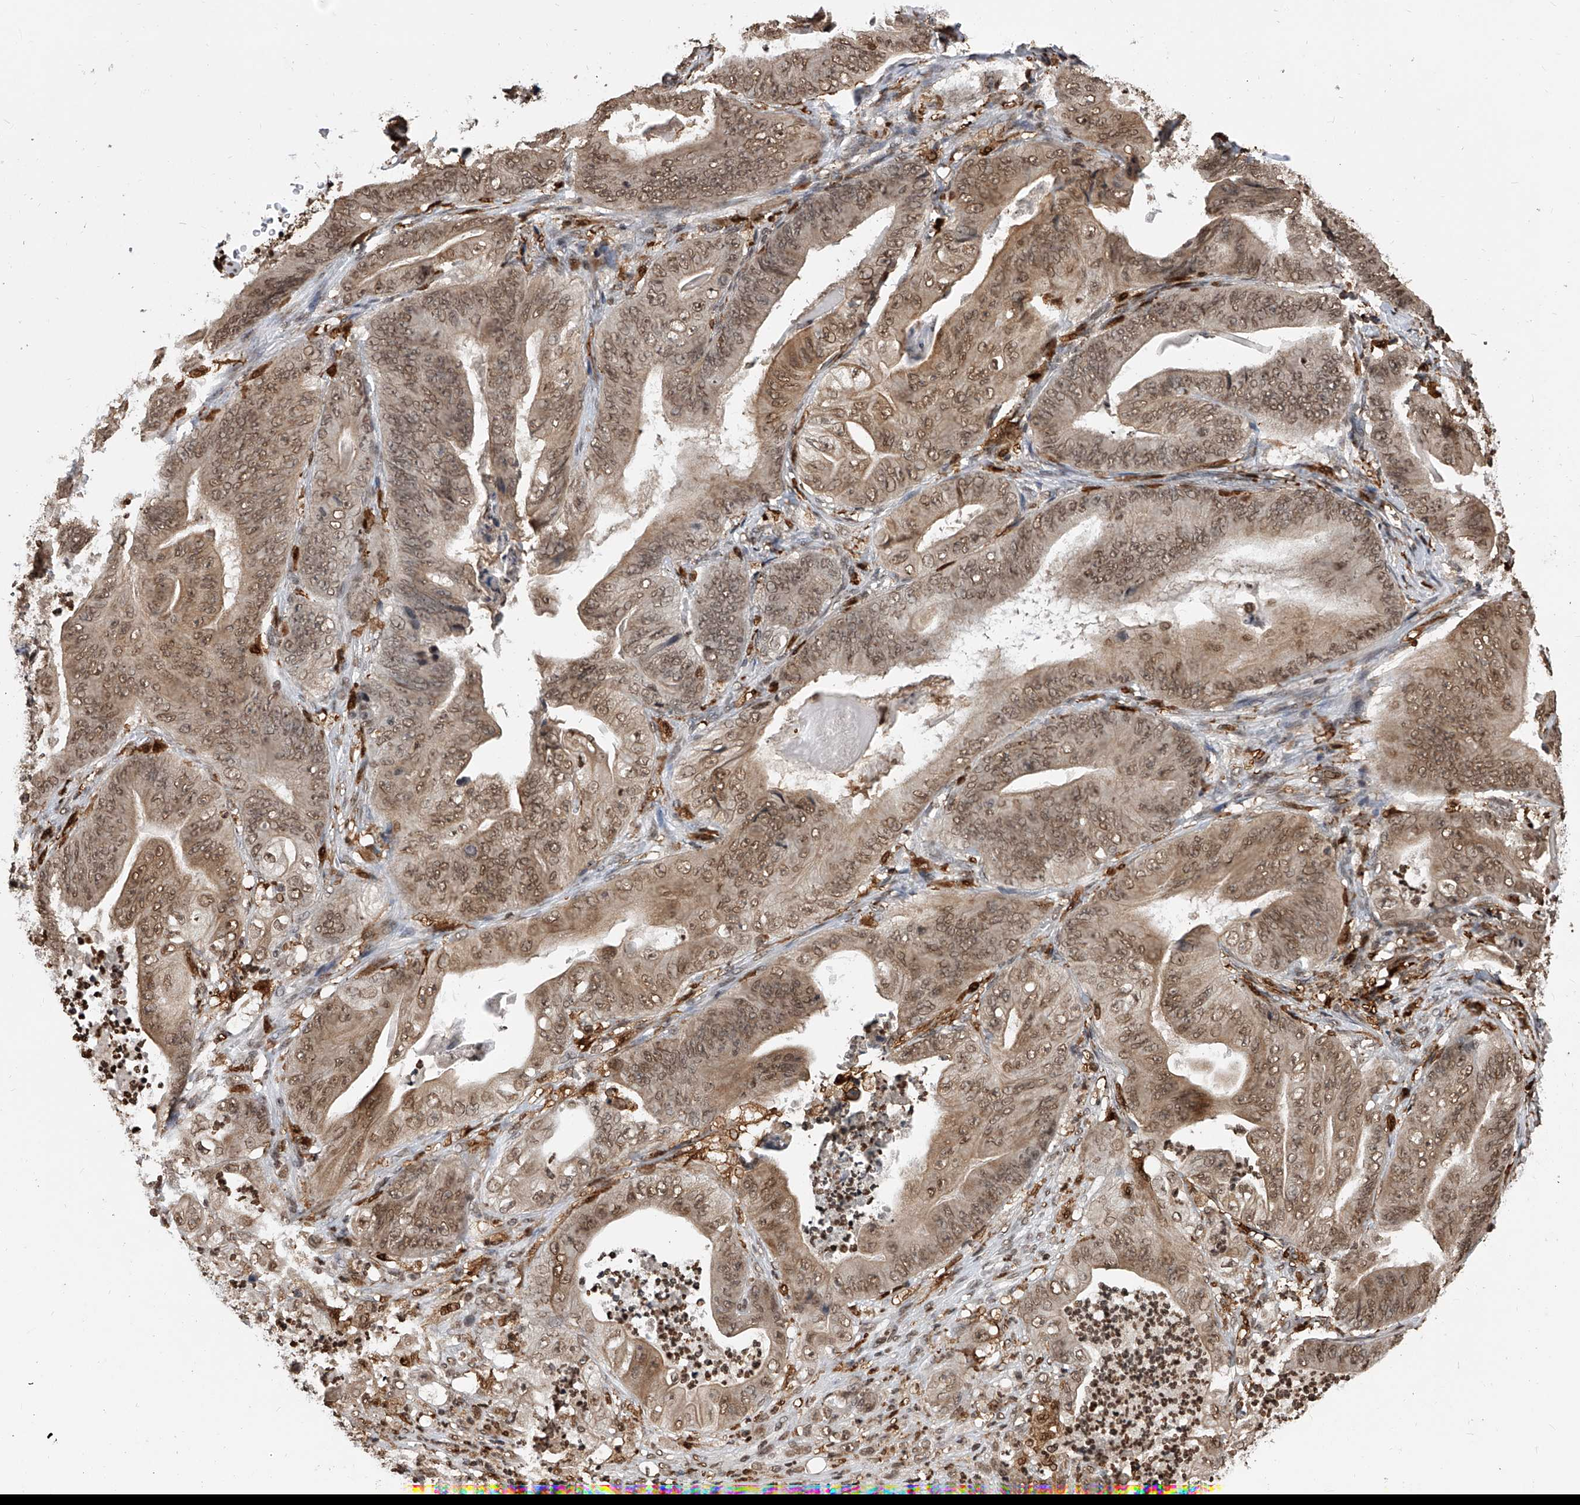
{"staining": {"intensity": "moderate", "quantity": ">75%", "location": "cytoplasmic/membranous,nuclear"}, "tissue": "stomach cancer", "cell_type": "Tumor cells", "image_type": "cancer", "snomed": [{"axis": "morphology", "description": "Adenocarcinoma, NOS"}, {"axis": "topography", "description": "Stomach"}], "caption": "A micrograph of human stomach cancer (adenocarcinoma) stained for a protein exhibits moderate cytoplasmic/membranous and nuclear brown staining in tumor cells.", "gene": "CFAP410", "patient": {"sex": "female", "age": 73}}